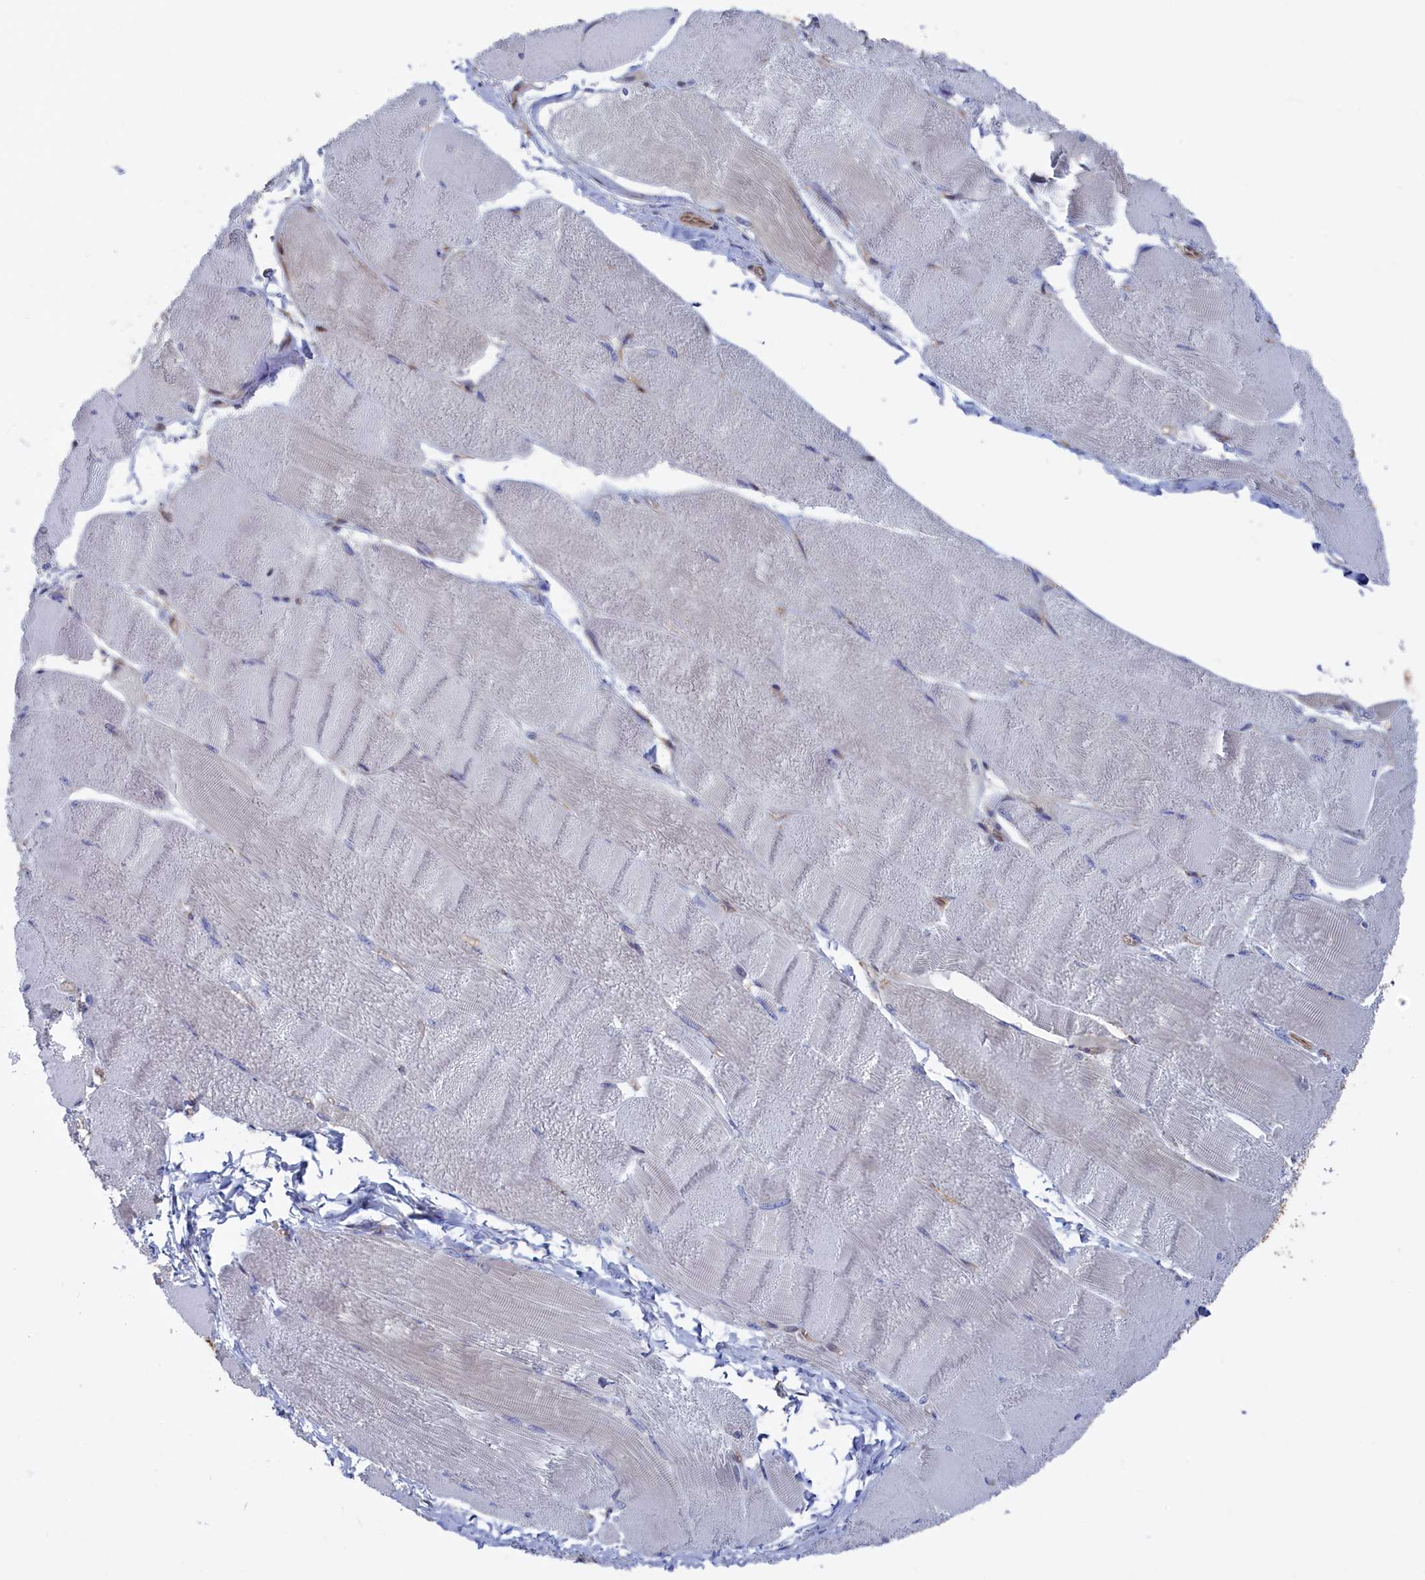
{"staining": {"intensity": "negative", "quantity": "none", "location": "none"}, "tissue": "skeletal muscle", "cell_type": "Myocytes", "image_type": "normal", "snomed": [{"axis": "morphology", "description": "Normal tissue, NOS"}, {"axis": "morphology", "description": "Basal cell carcinoma"}, {"axis": "topography", "description": "Skeletal muscle"}], "caption": "This is an immunohistochemistry (IHC) photomicrograph of normal skeletal muscle. There is no staining in myocytes.", "gene": "NUTF2", "patient": {"sex": "female", "age": 64}}